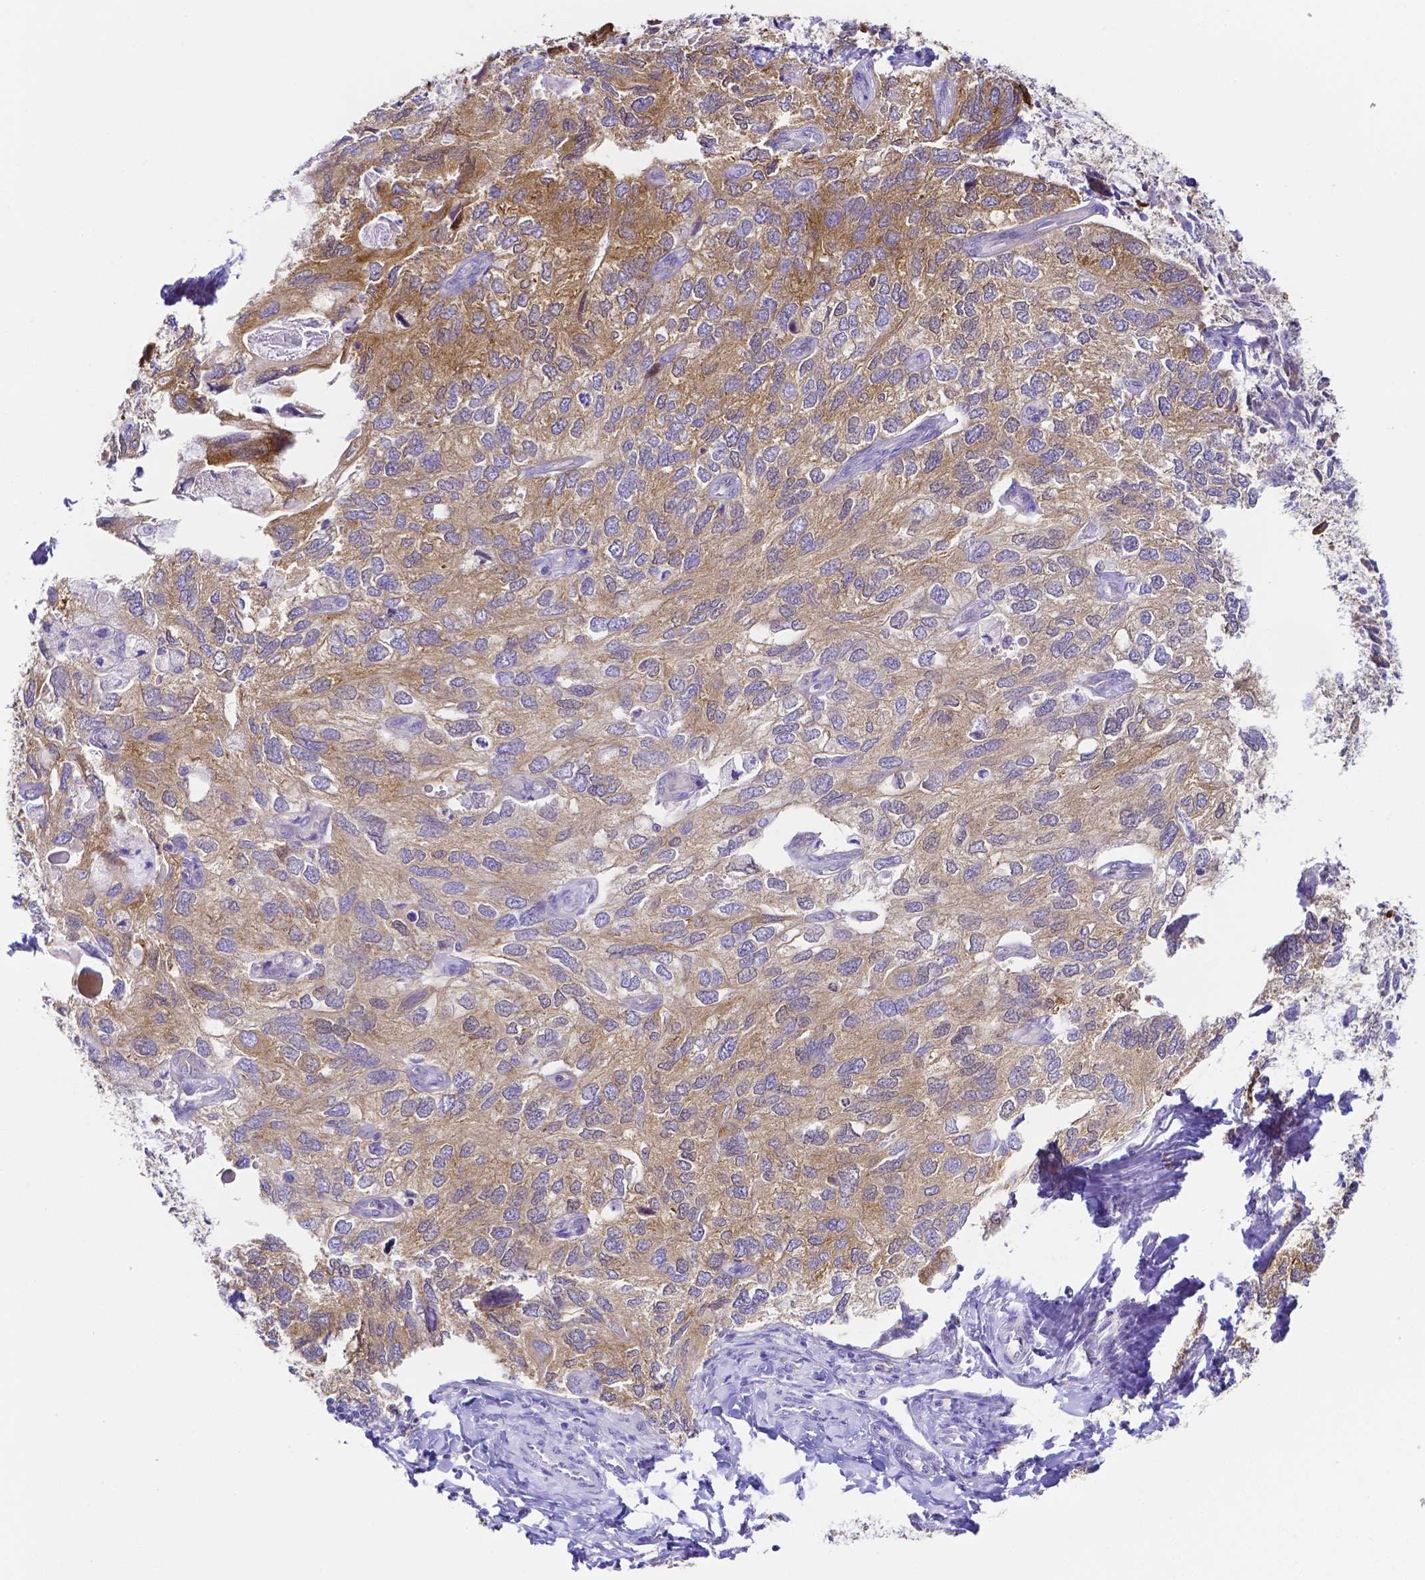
{"staining": {"intensity": "moderate", "quantity": ">75%", "location": "cytoplasmic/membranous"}, "tissue": "endometrial cancer", "cell_type": "Tumor cells", "image_type": "cancer", "snomed": [{"axis": "morphology", "description": "Carcinoma, NOS"}, {"axis": "topography", "description": "Uterus"}], "caption": "Immunohistochemistry photomicrograph of endometrial cancer stained for a protein (brown), which shows medium levels of moderate cytoplasmic/membranous expression in about >75% of tumor cells.", "gene": "PKP3", "patient": {"sex": "female", "age": 76}}